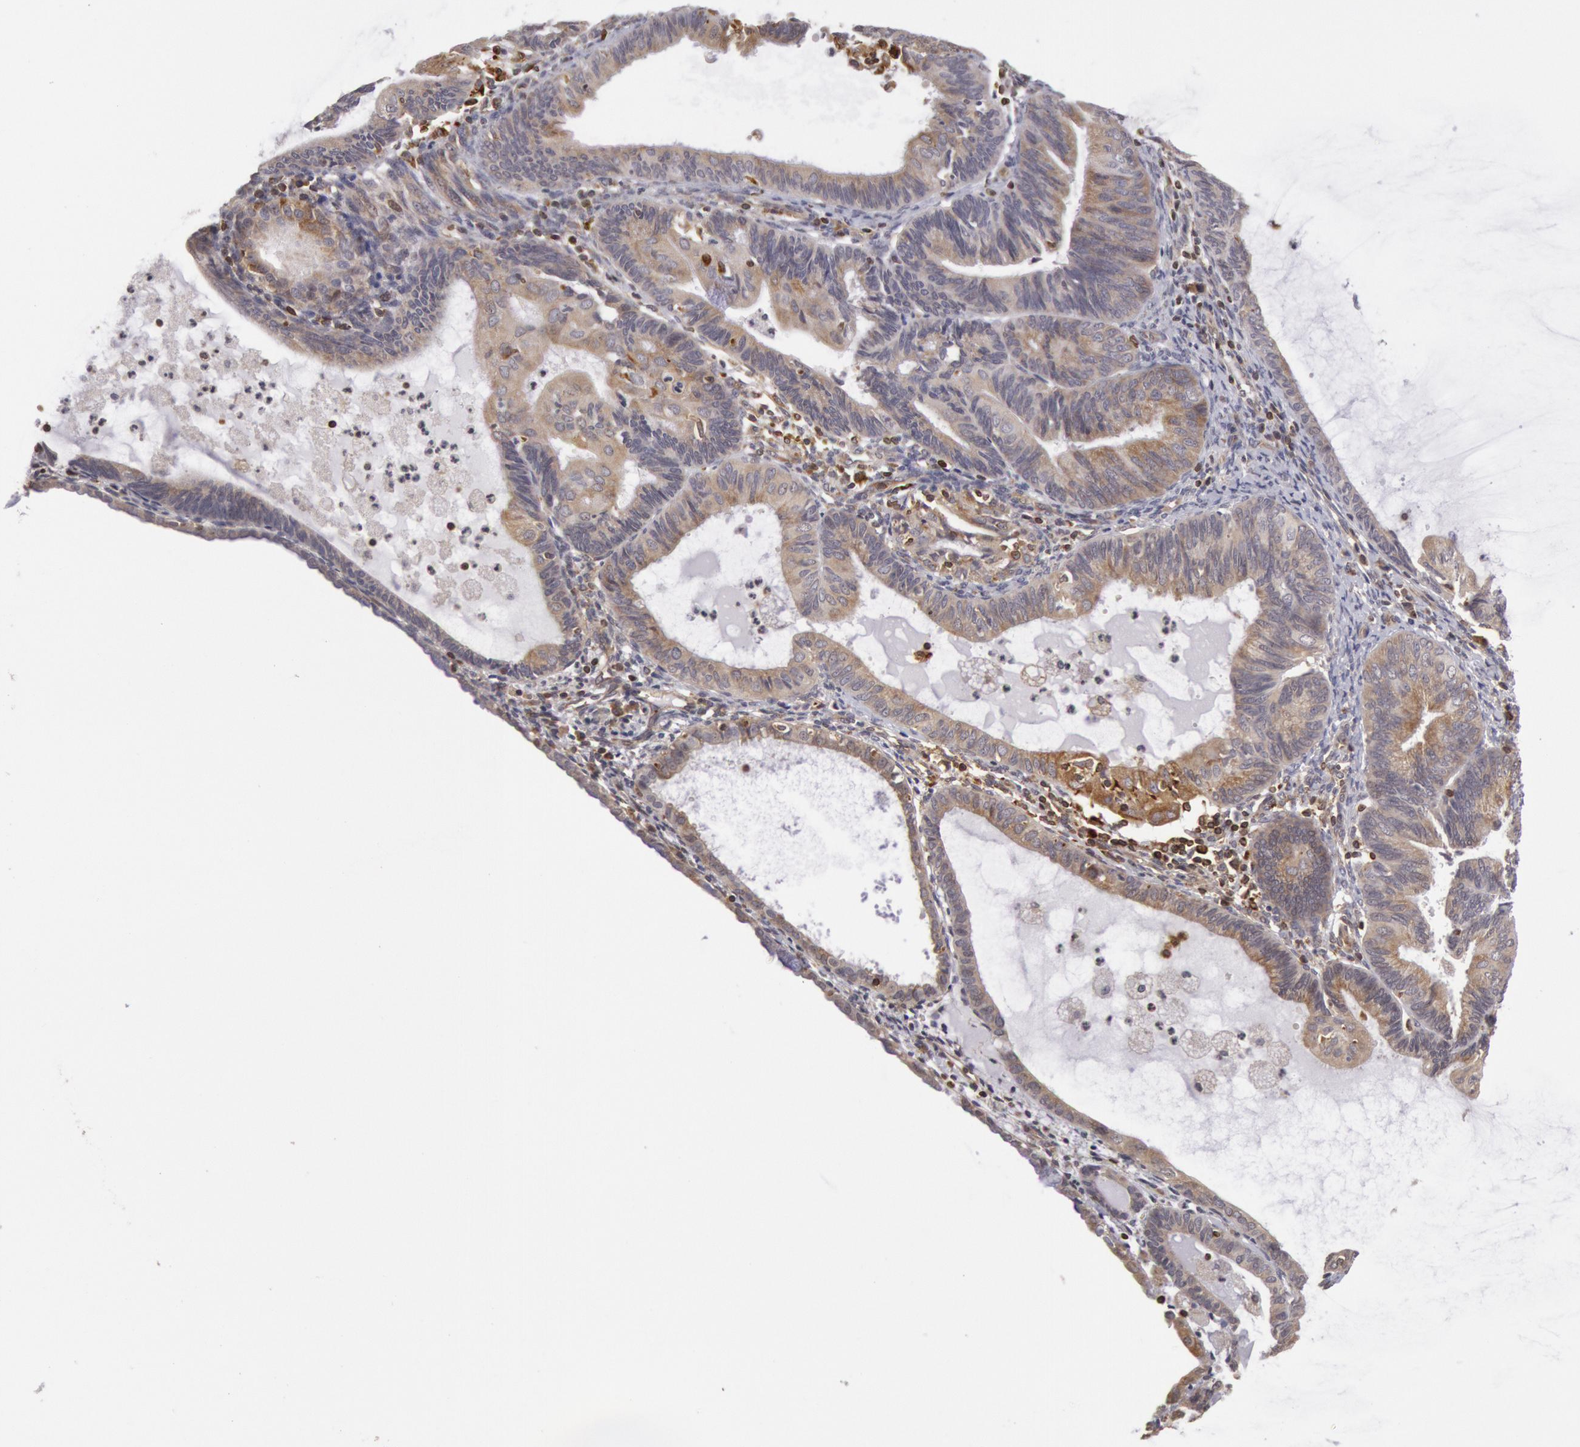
{"staining": {"intensity": "weak", "quantity": "<25%", "location": "cytoplasmic/membranous"}, "tissue": "endometrial cancer", "cell_type": "Tumor cells", "image_type": "cancer", "snomed": [{"axis": "morphology", "description": "Adenocarcinoma, NOS"}, {"axis": "topography", "description": "Endometrium"}], "caption": "Tumor cells are negative for protein expression in human endometrial cancer (adenocarcinoma).", "gene": "TAP2", "patient": {"sex": "female", "age": 63}}